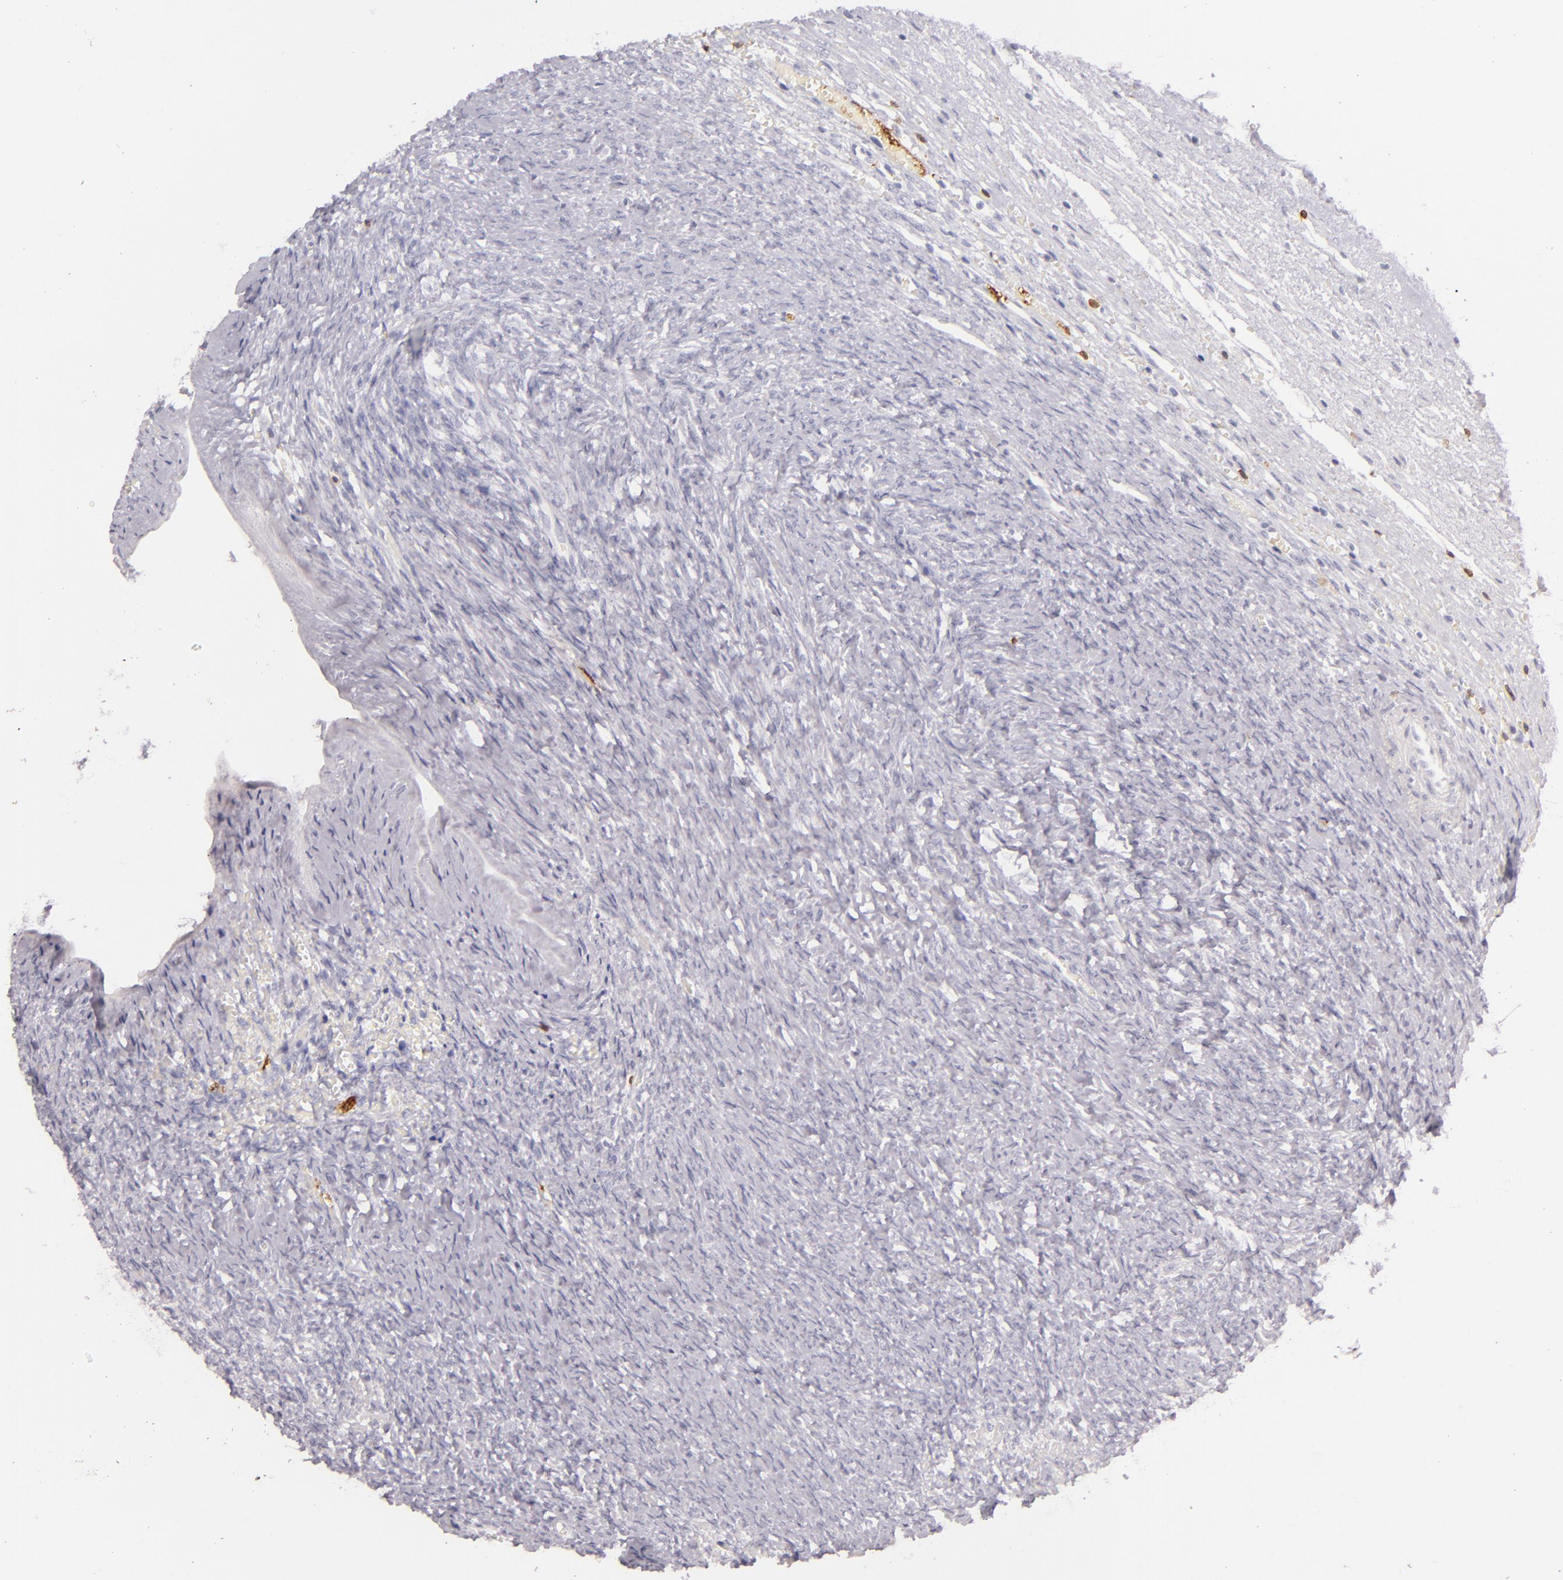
{"staining": {"intensity": "negative", "quantity": "none", "location": "none"}, "tissue": "ovary", "cell_type": "Follicle cells", "image_type": "normal", "snomed": [{"axis": "morphology", "description": "Normal tissue, NOS"}, {"axis": "topography", "description": "Ovary"}], "caption": "DAB (3,3'-diaminobenzidine) immunohistochemical staining of unremarkable human ovary exhibits no significant expression in follicle cells. (Stains: DAB (3,3'-diaminobenzidine) immunohistochemistry (IHC) with hematoxylin counter stain, Microscopy: brightfield microscopy at high magnification).", "gene": "LAT", "patient": {"sex": "female", "age": 56}}